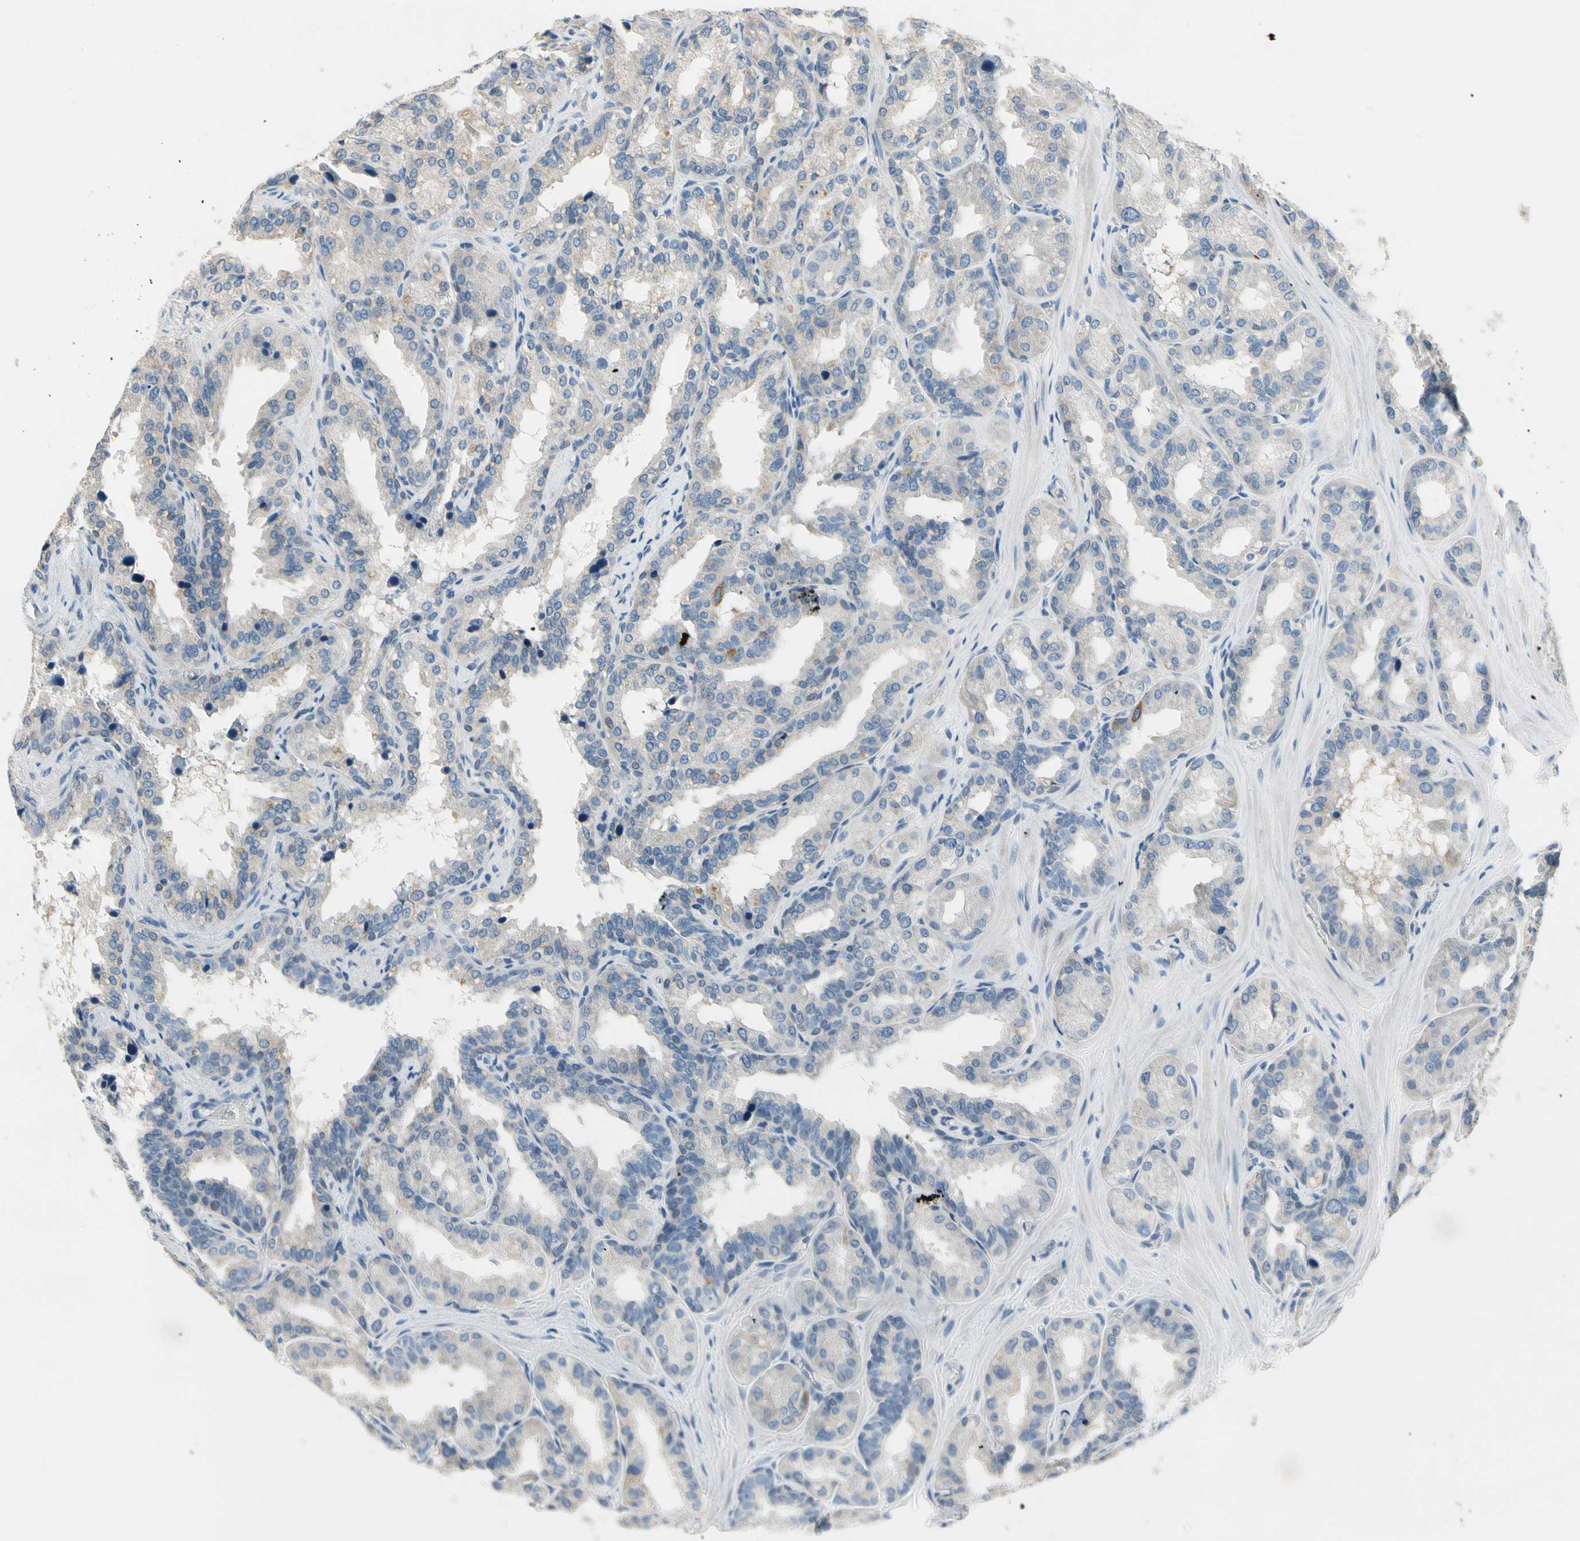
{"staining": {"intensity": "weak", "quantity": "<25%", "location": "cytoplasmic/membranous"}, "tissue": "seminal vesicle", "cell_type": "Glandular cells", "image_type": "normal", "snomed": [{"axis": "morphology", "description": "Normal tissue, NOS"}, {"axis": "topography", "description": "Prostate"}, {"axis": "topography", "description": "Seminal veicle"}], "caption": "Image shows no significant protein expression in glandular cells of unremarkable seminal vesicle.", "gene": "CKAP2", "patient": {"sex": "male", "age": 51}}